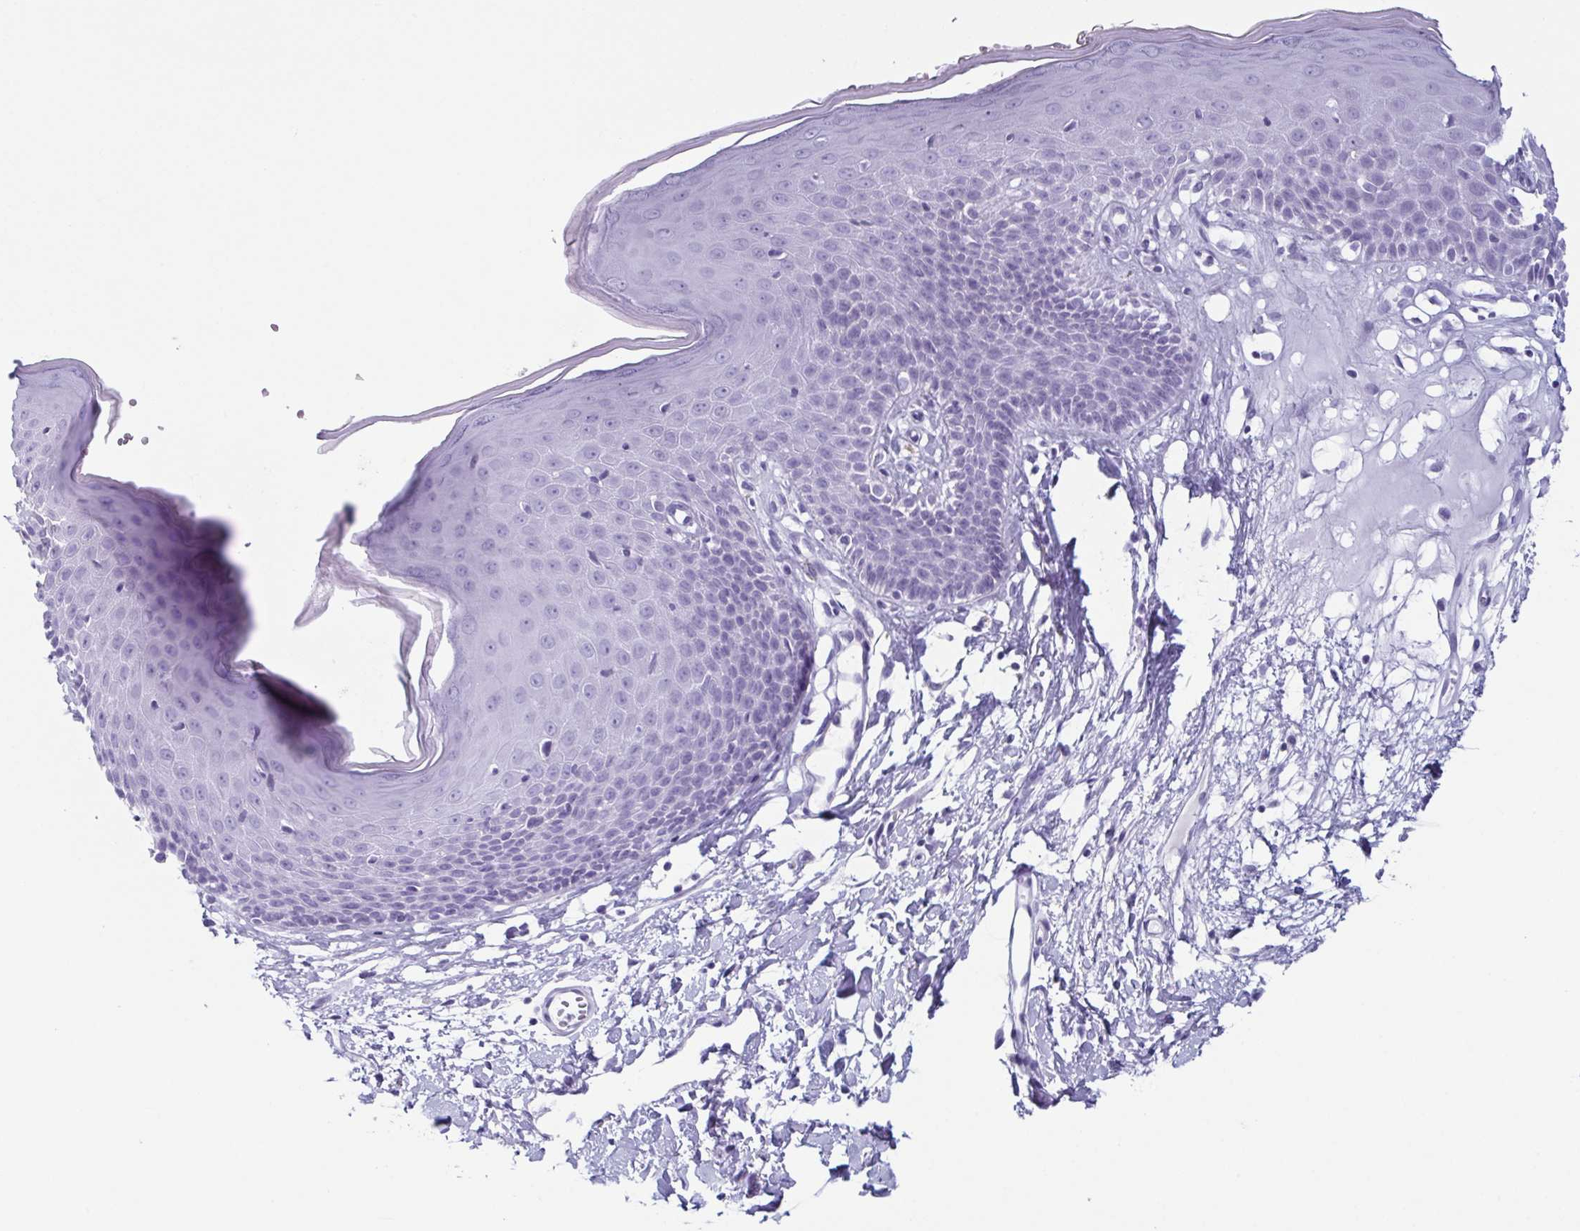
{"staining": {"intensity": "moderate", "quantity": "<25%", "location": "cytoplasmic/membranous"}, "tissue": "skin", "cell_type": "Epidermal cells", "image_type": "normal", "snomed": [{"axis": "morphology", "description": "Normal tissue, NOS"}, {"axis": "topography", "description": "Vulva"}], "caption": "Immunohistochemistry staining of benign skin, which demonstrates low levels of moderate cytoplasmic/membranous staining in about <25% of epidermal cells indicating moderate cytoplasmic/membranous protein expression. The staining was performed using DAB (brown) for protein detection and nuclei were counterstained in hematoxylin (blue).", "gene": "ENKUR", "patient": {"sex": "female", "age": 68}}